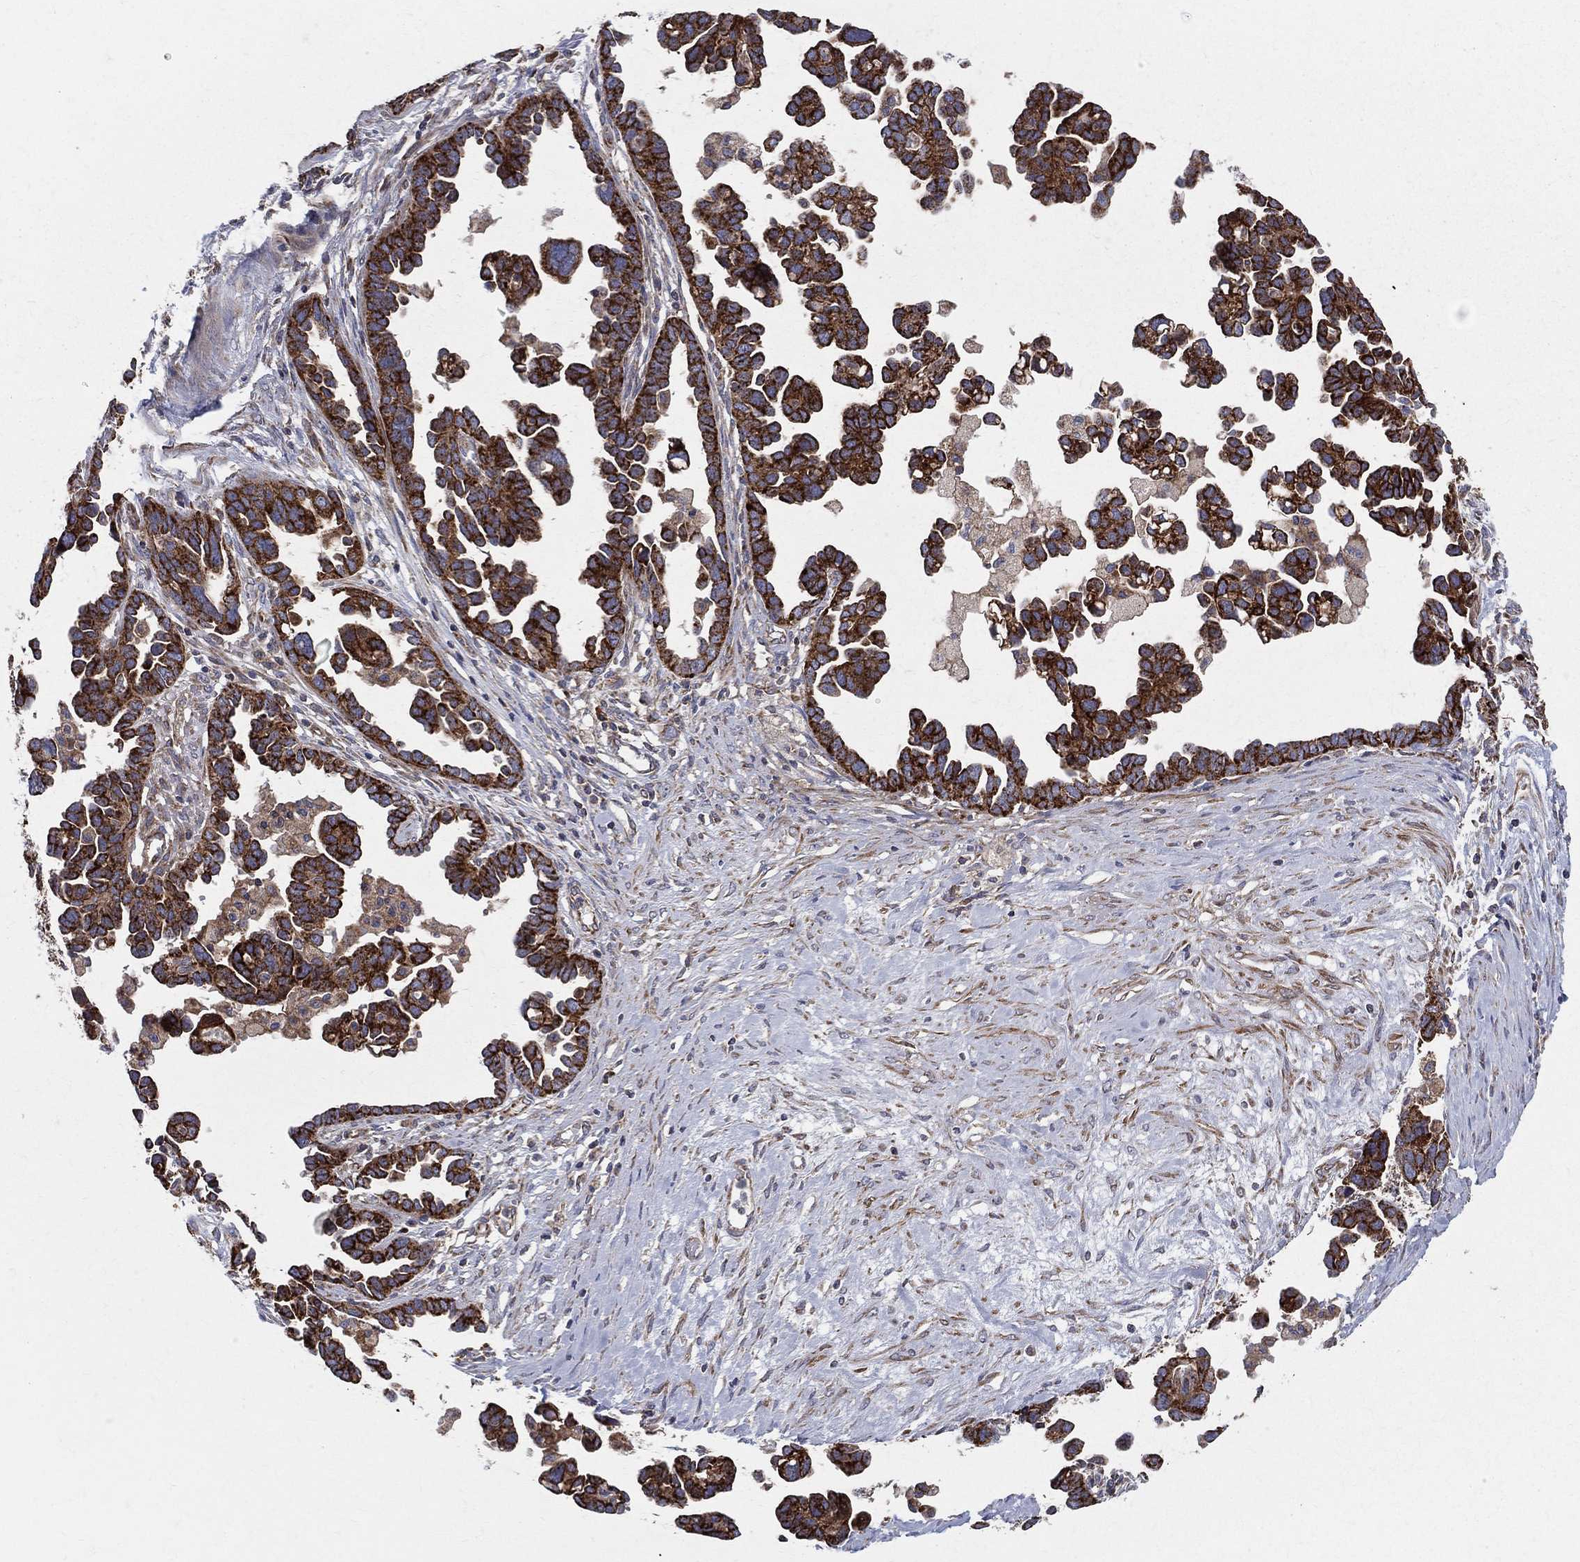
{"staining": {"intensity": "strong", "quantity": ">75%", "location": "cytoplasmic/membranous"}, "tissue": "ovarian cancer", "cell_type": "Tumor cells", "image_type": "cancer", "snomed": [{"axis": "morphology", "description": "Cystadenocarcinoma, serous, NOS"}, {"axis": "topography", "description": "Ovary"}], "caption": "IHC of human ovarian cancer (serous cystadenocarcinoma) shows high levels of strong cytoplasmic/membranous expression in about >75% of tumor cells.", "gene": "MIX23", "patient": {"sex": "female", "age": 54}}